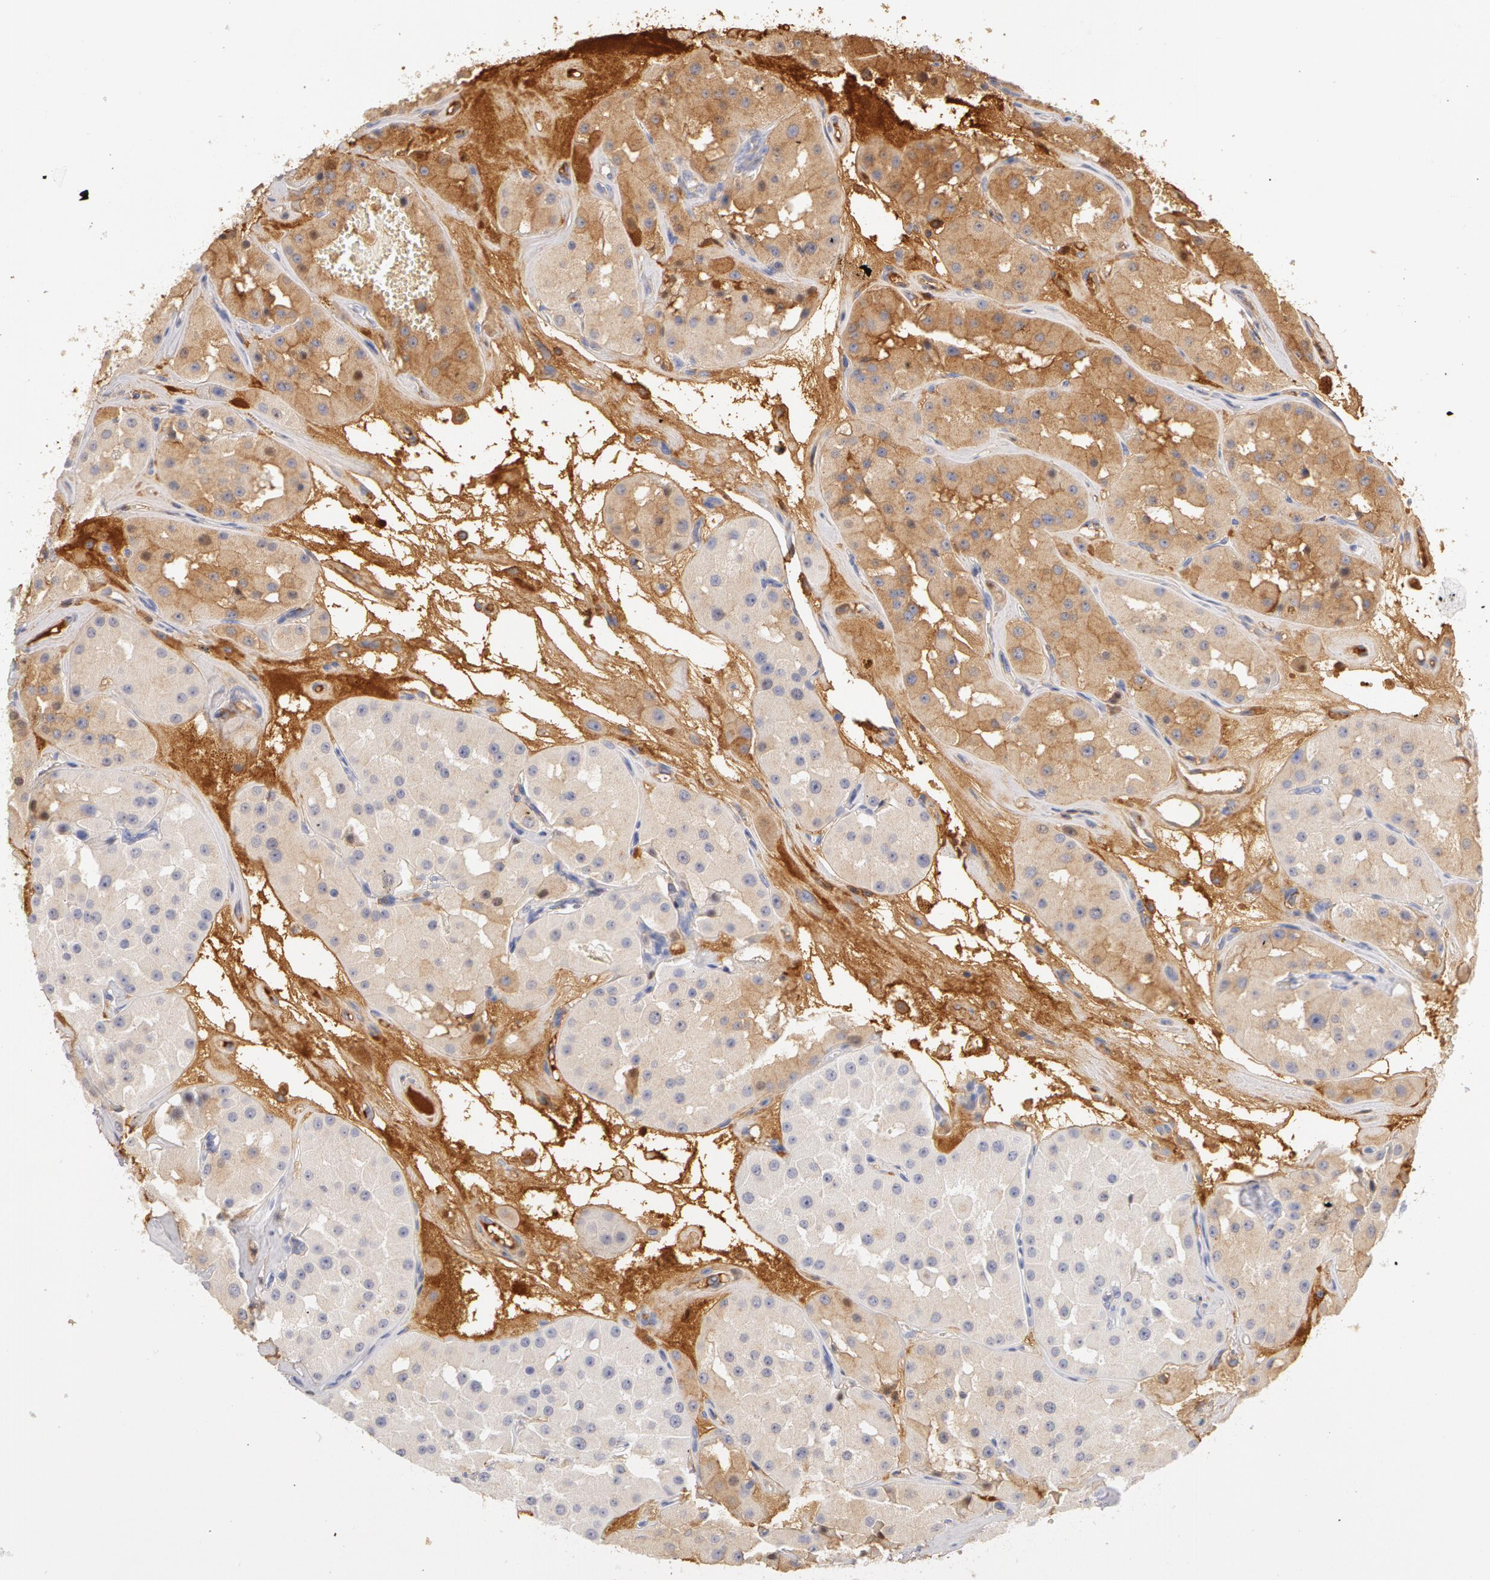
{"staining": {"intensity": "weak", "quantity": "25%-75%", "location": "cytoplasmic/membranous"}, "tissue": "renal cancer", "cell_type": "Tumor cells", "image_type": "cancer", "snomed": [{"axis": "morphology", "description": "Adenocarcinoma, uncertain malignant potential"}, {"axis": "topography", "description": "Kidney"}], "caption": "Tumor cells show low levels of weak cytoplasmic/membranous positivity in about 25%-75% of cells in human adenocarcinoma,  uncertain malignant potential (renal).", "gene": "GC", "patient": {"sex": "male", "age": 63}}